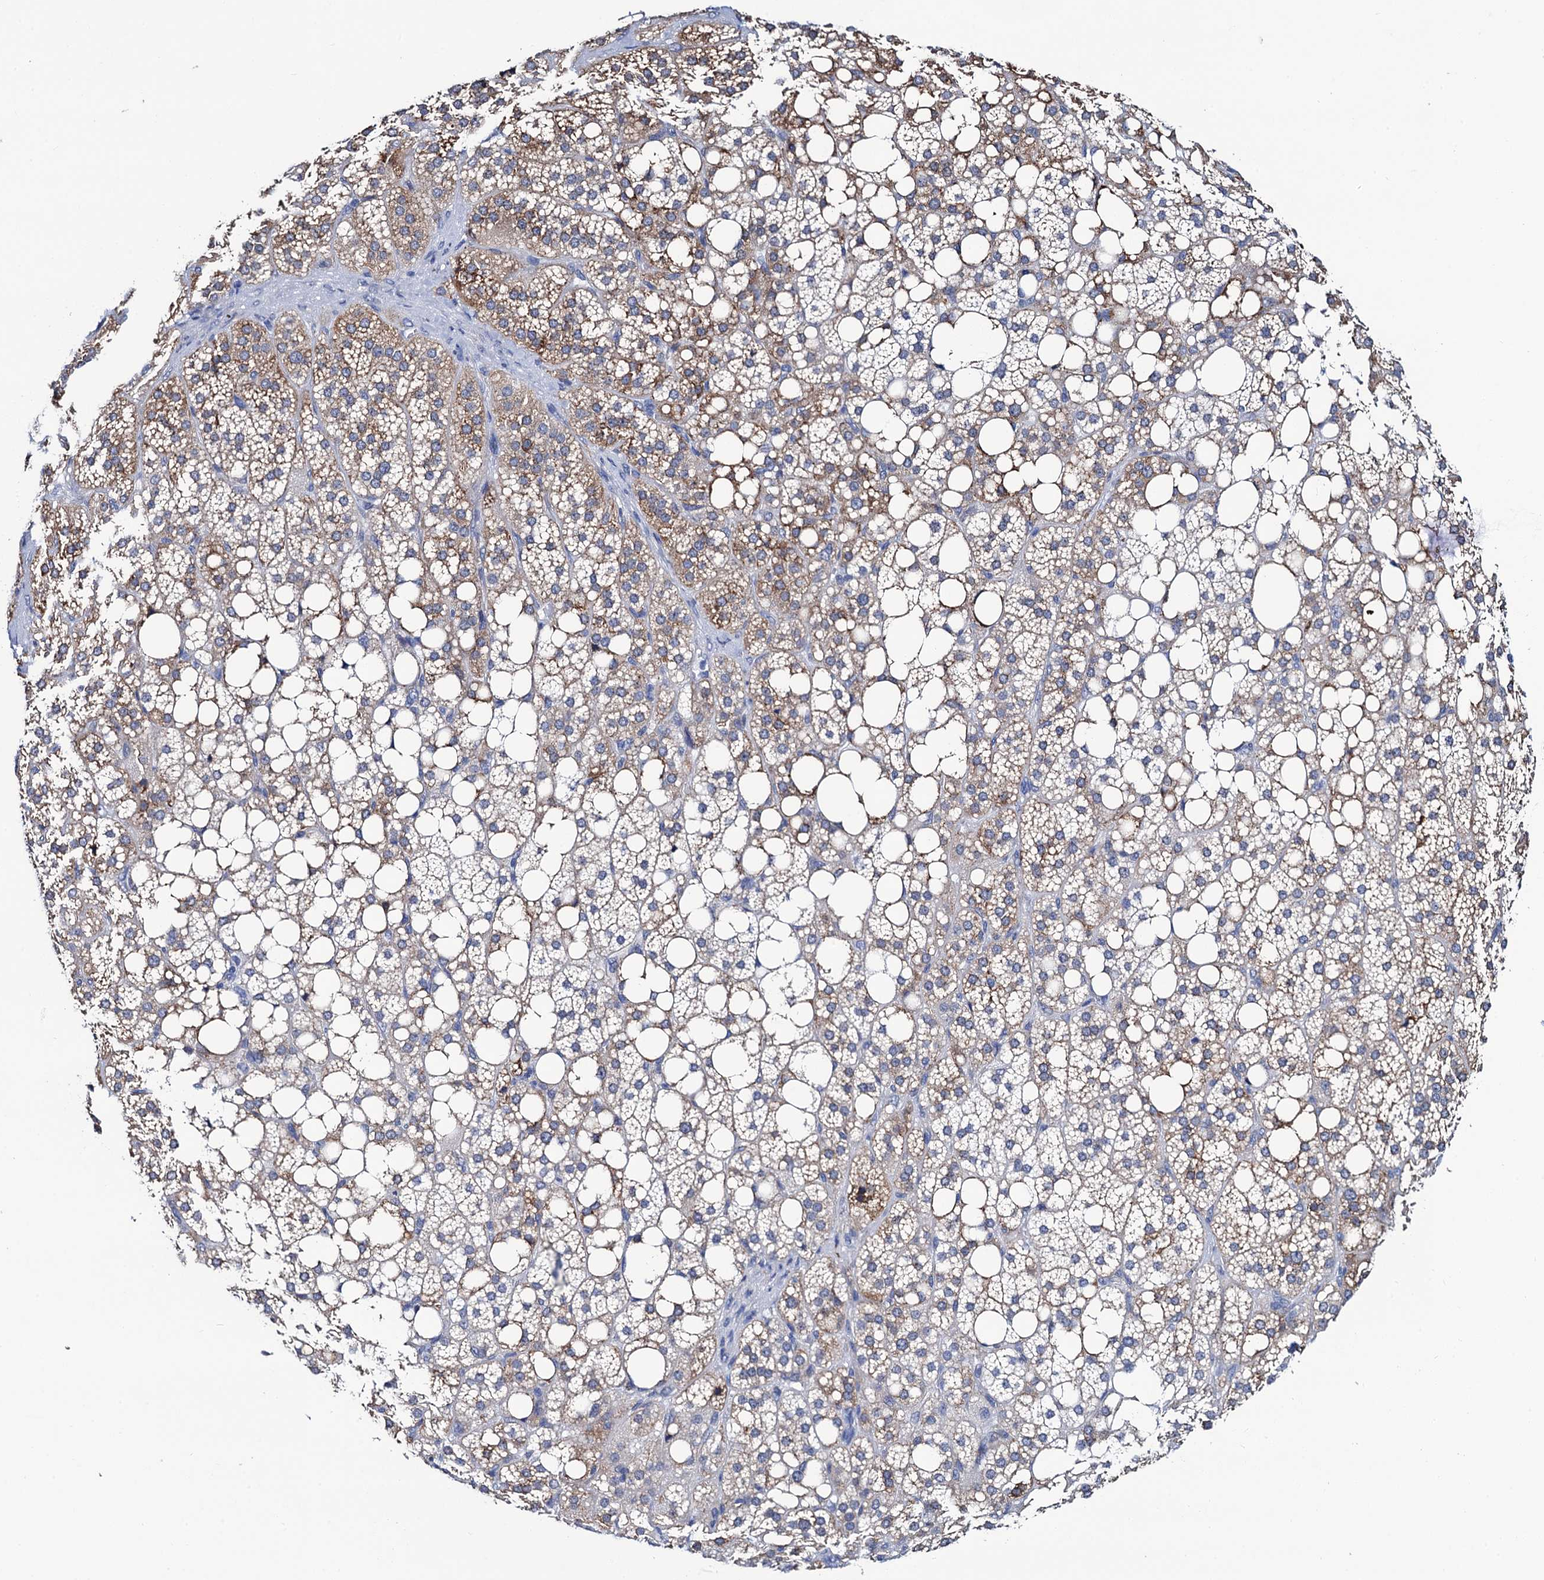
{"staining": {"intensity": "moderate", "quantity": ">75%", "location": "cytoplasmic/membranous"}, "tissue": "adrenal gland", "cell_type": "Glandular cells", "image_type": "normal", "snomed": [{"axis": "morphology", "description": "Normal tissue, NOS"}, {"axis": "topography", "description": "Adrenal gland"}], "caption": "Glandular cells demonstrate moderate cytoplasmic/membranous expression in approximately >75% of cells in normal adrenal gland.", "gene": "SLC7A10", "patient": {"sex": "female", "age": 59}}